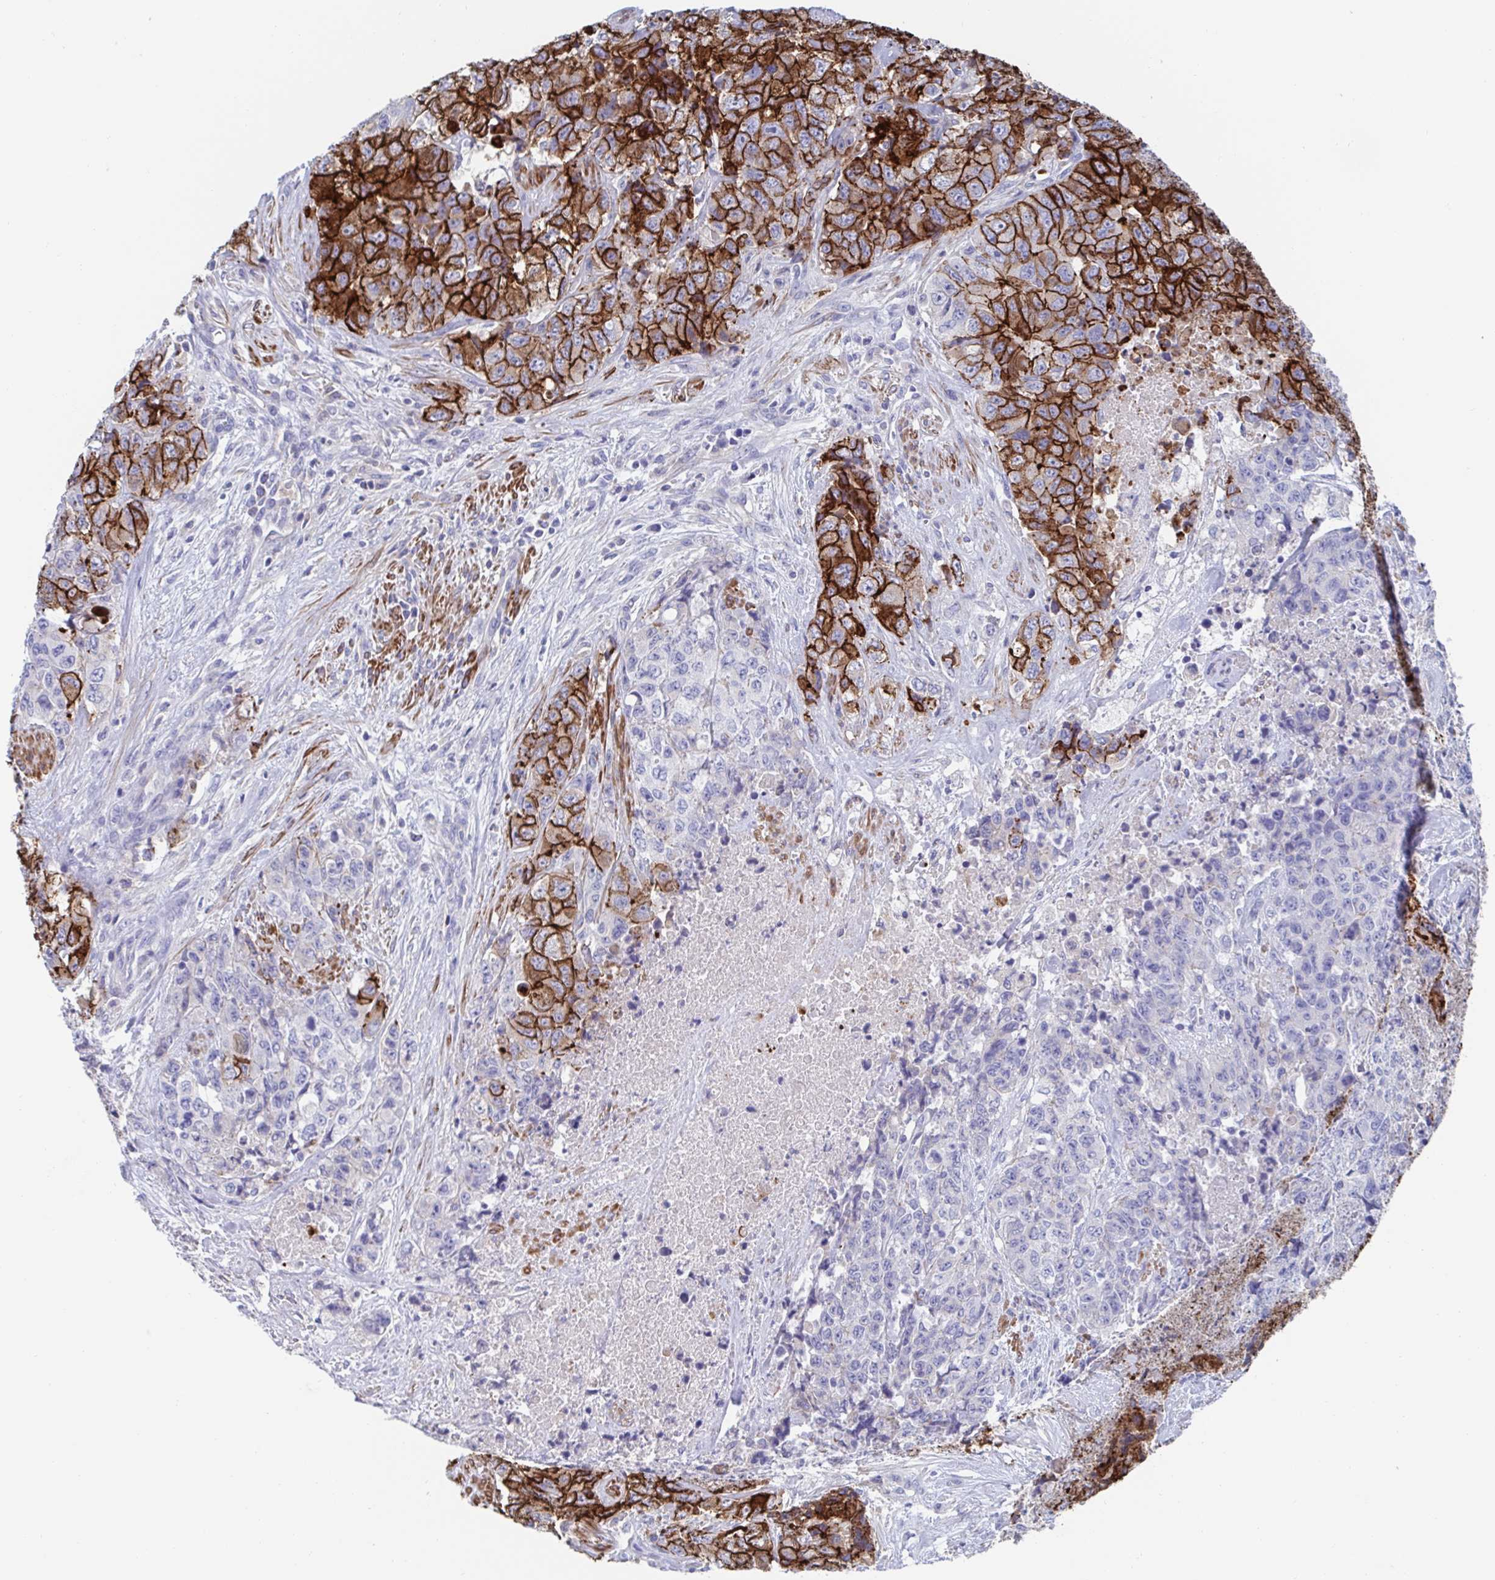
{"staining": {"intensity": "strong", "quantity": "25%-75%", "location": "cytoplasmic/membranous"}, "tissue": "urothelial cancer", "cell_type": "Tumor cells", "image_type": "cancer", "snomed": [{"axis": "morphology", "description": "Urothelial carcinoma, High grade"}, {"axis": "topography", "description": "Urinary bladder"}], "caption": "IHC image of neoplastic tissue: urothelial carcinoma (high-grade) stained using immunohistochemistry (IHC) reveals high levels of strong protein expression localized specifically in the cytoplasmic/membranous of tumor cells, appearing as a cytoplasmic/membranous brown color.", "gene": "CDH2", "patient": {"sex": "female", "age": 78}}